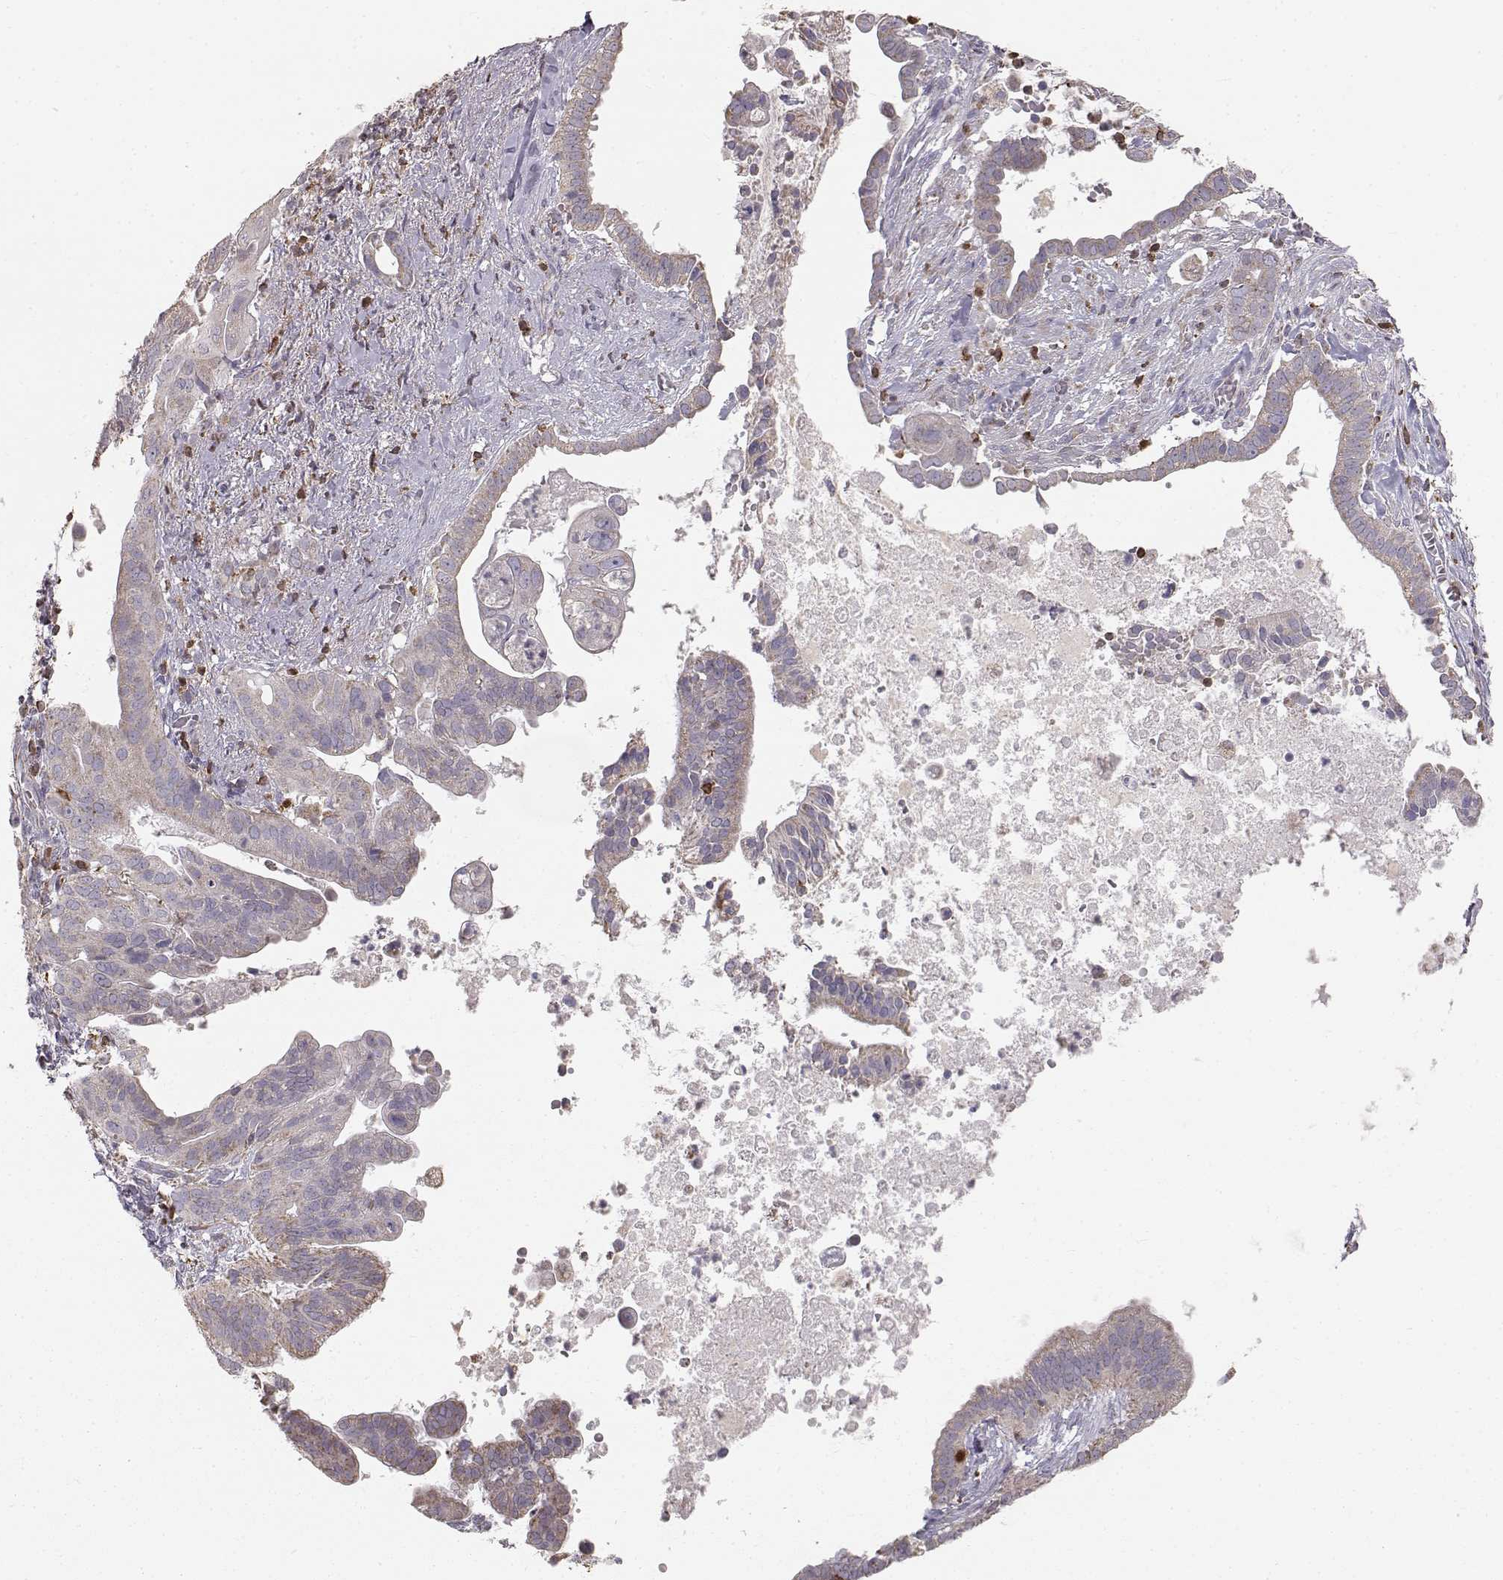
{"staining": {"intensity": "weak", "quantity": ">75%", "location": "cytoplasmic/membranous"}, "tissue": "pancreatic cancer", "cell_type": "Tumor cells", "image_type": "cancer", "snomed": [{"axis": "morphology", "description": "Adenocarcinoma, NOS"}, {"axis": "topography", "description": "Pancreas"}], "caption": "Immunohistochemical staining of human pancreatic cancer shows weak cytoplasmic/membranous protein staining in approximately >75% of tumor cells. (DAB IHC, brown staining for protein, blue staining for nuclei).", "gene": "GRAP2", "patient": {"sex": "male", "age": 61}}